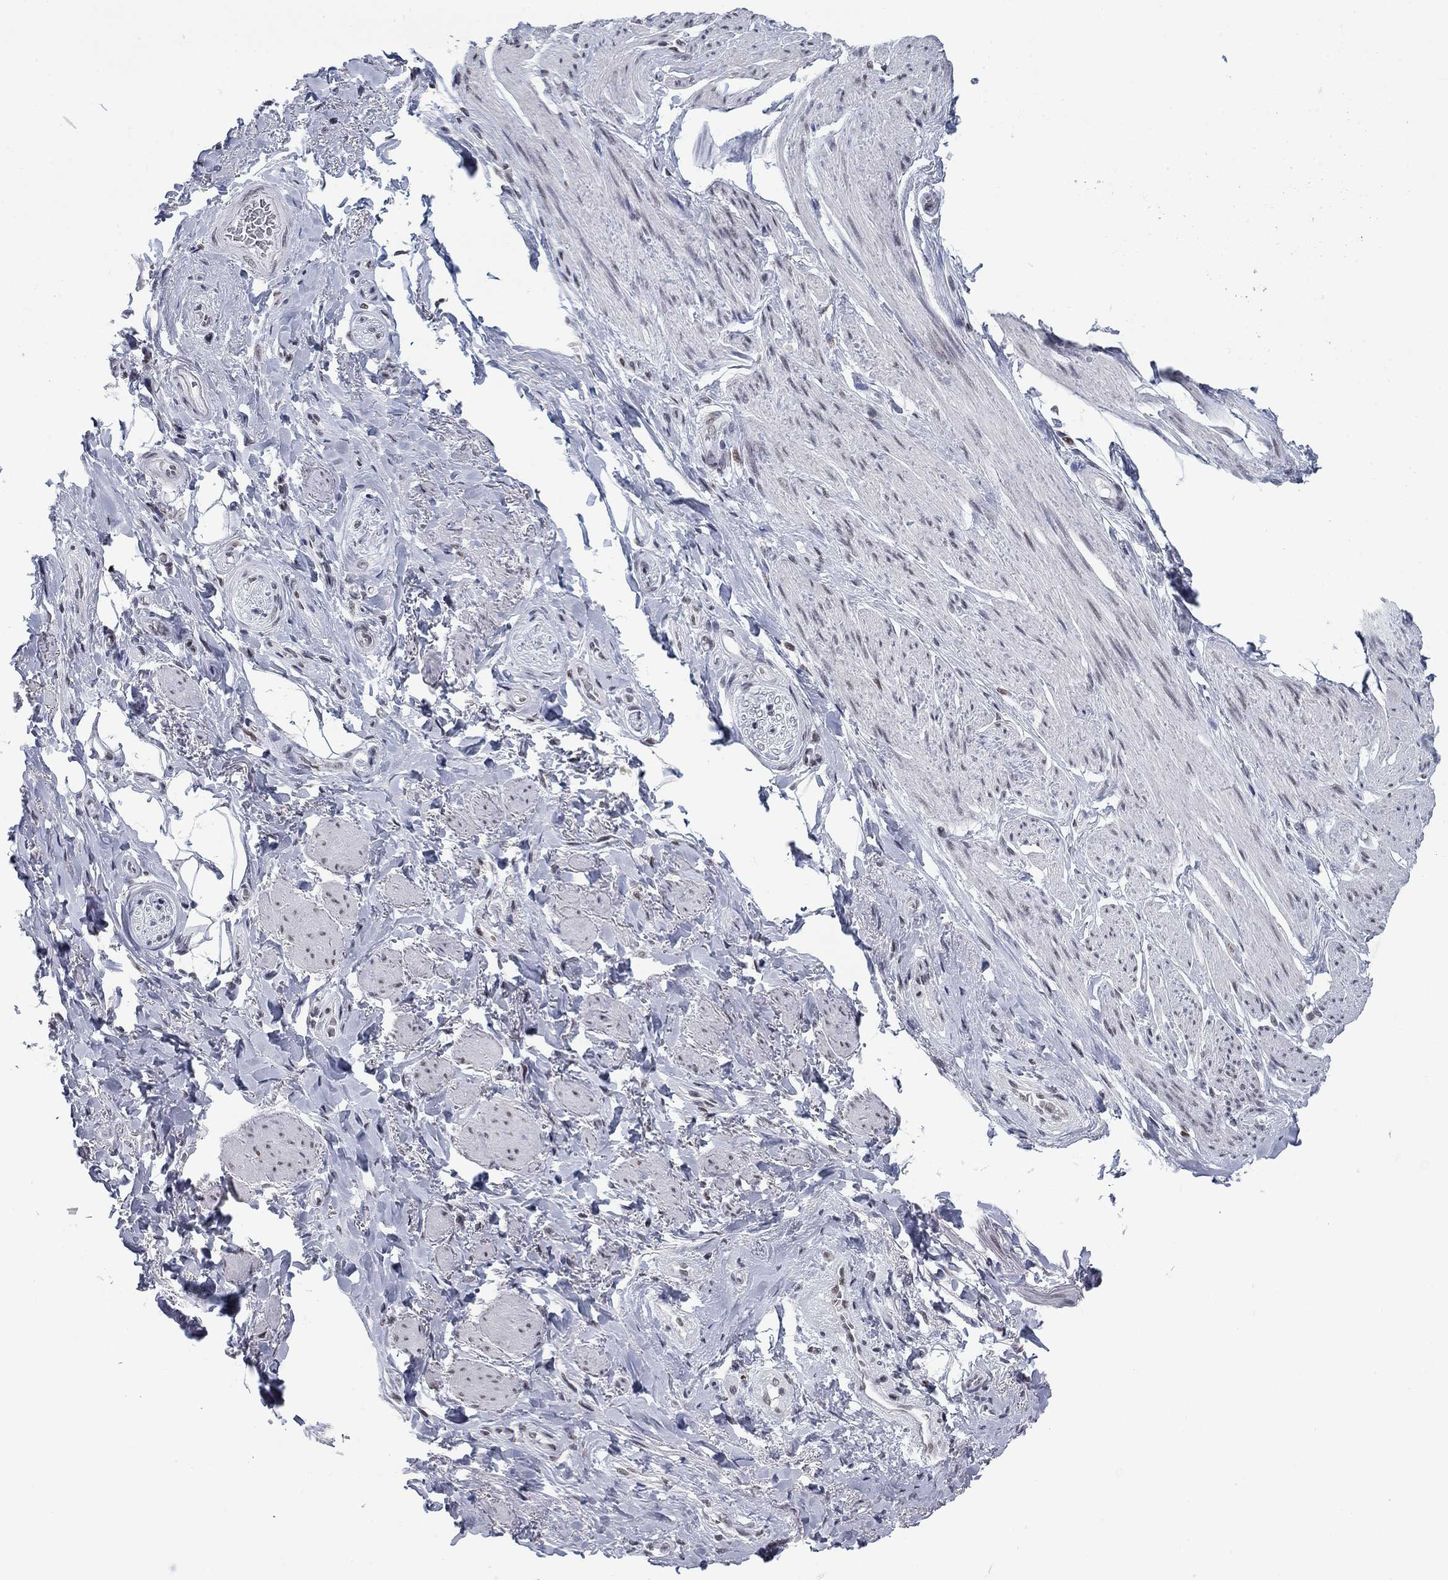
{"staining": {"intensity": "negative", "quantity": "none", "location": "none"}, "tissue": "adipose tissue", "cell_type": "Adipocytes", "image_type": "normal", "snomed": [{"axis": "morphology", "description": "Normal tissue, NOS"}, {"axis": "topography", "description": "Skeletal muscle"}, {"axis": "topography", "description": "Anal"}, {"axis": "topography", "description": "Peripheral nerve tissue"}], "caption": "Immunohistochemistry (IHC) of normal adipose tissue demonstrates no staining in adipocytes.", "gene": "NPAS3", "patient": {"sex": "male", "age": 53}}